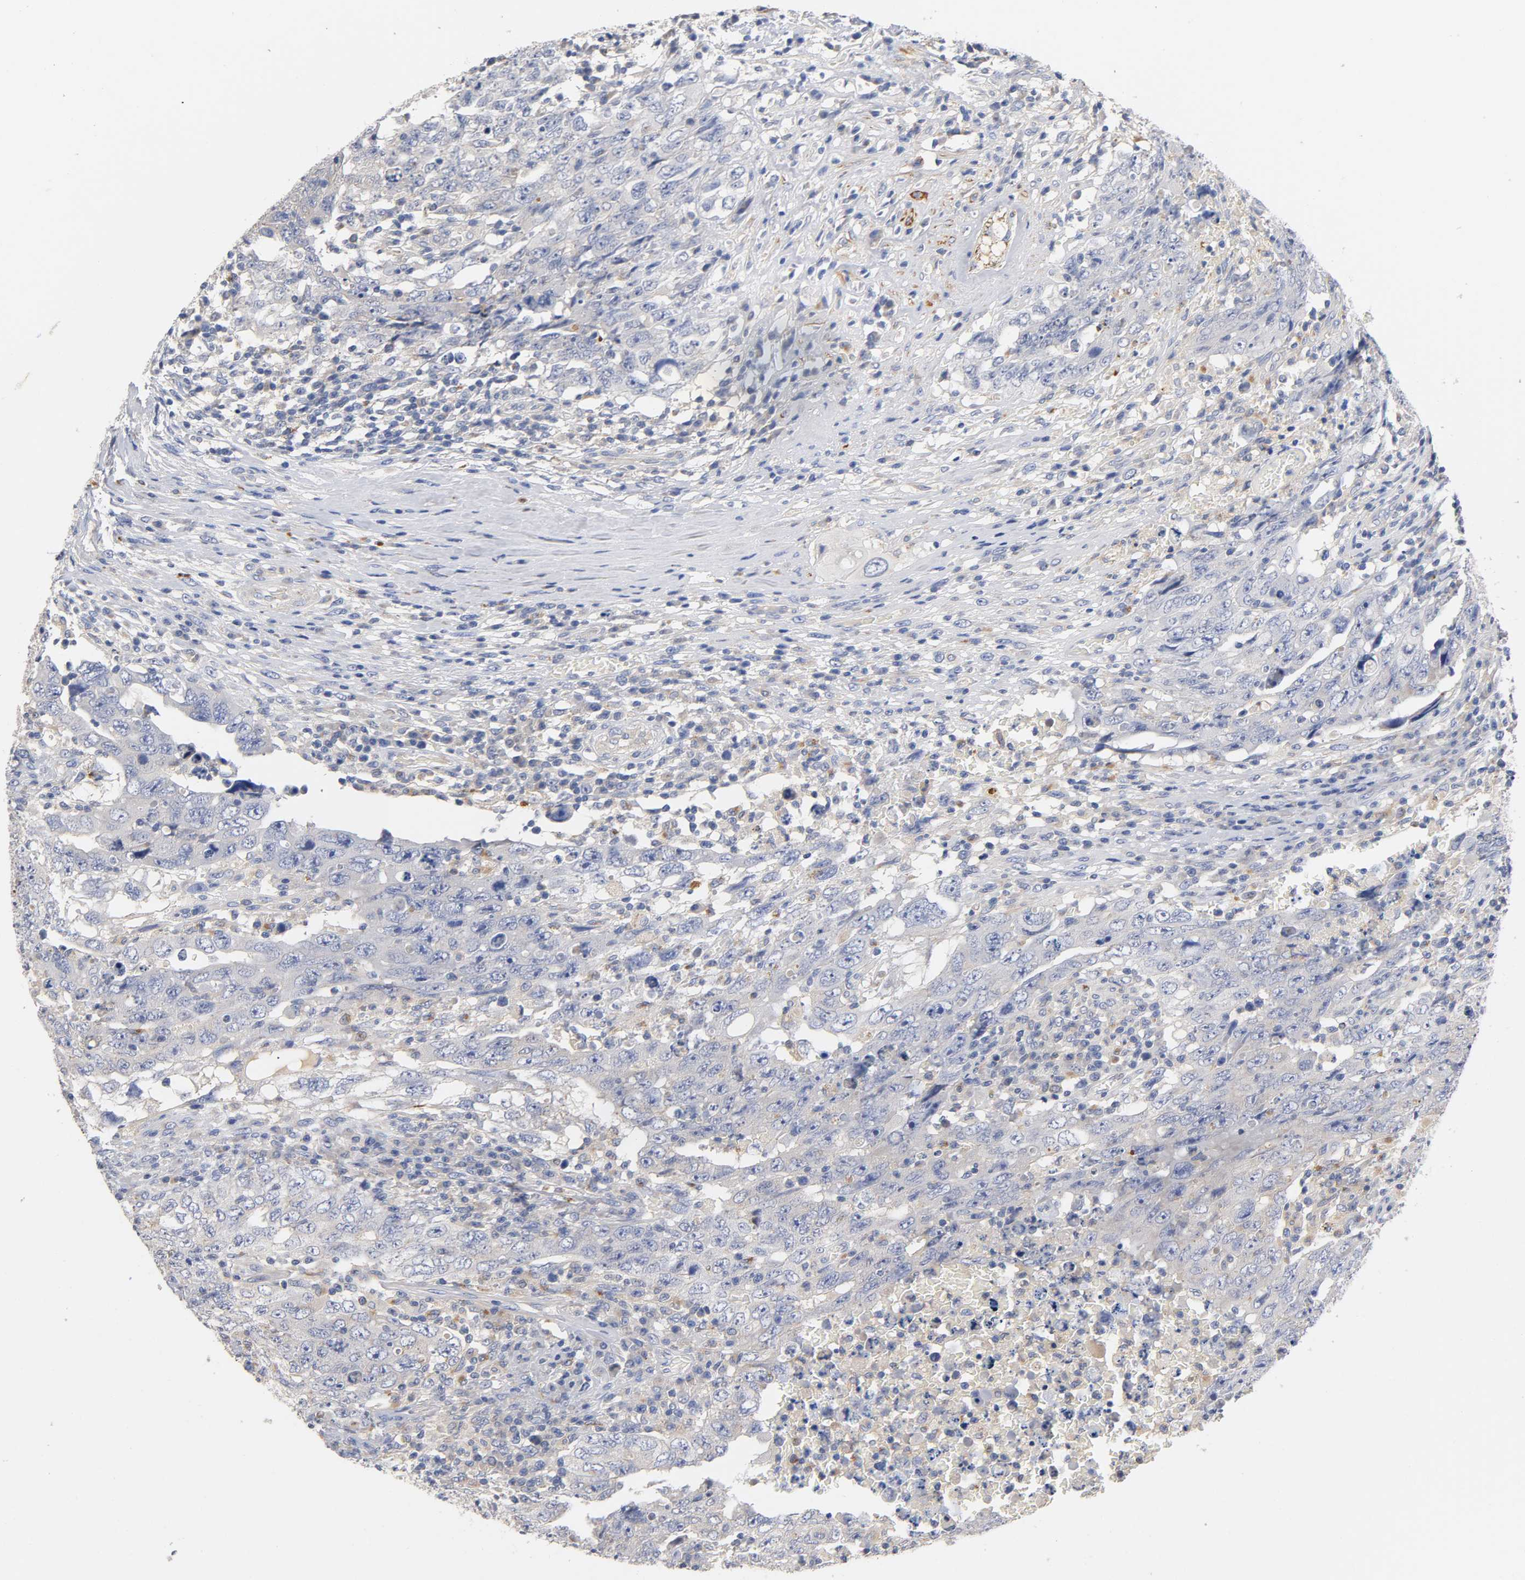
{"staining": {"intensity": "weak", "quantity": "<25%", "location": "cytoplasmic/membranous"}, "tissue": "testis cancer", "cell_type": "Tumor cells", "image_type": "cancer", "snomed": [{"axis": "morphology", "description": "Carcinoma, Embryonal, NOS"}, {"axis": "topography", "description": "Testis"}], "caption": "DAB (3,3'-diaminobenzidine) immunohistochemical staining of human embryonal carcinoma (testis) demonstrates no significant staining in tumor cells.", "gene": "SEMA5A", "patient": {"sex": "male", "age": 26}}